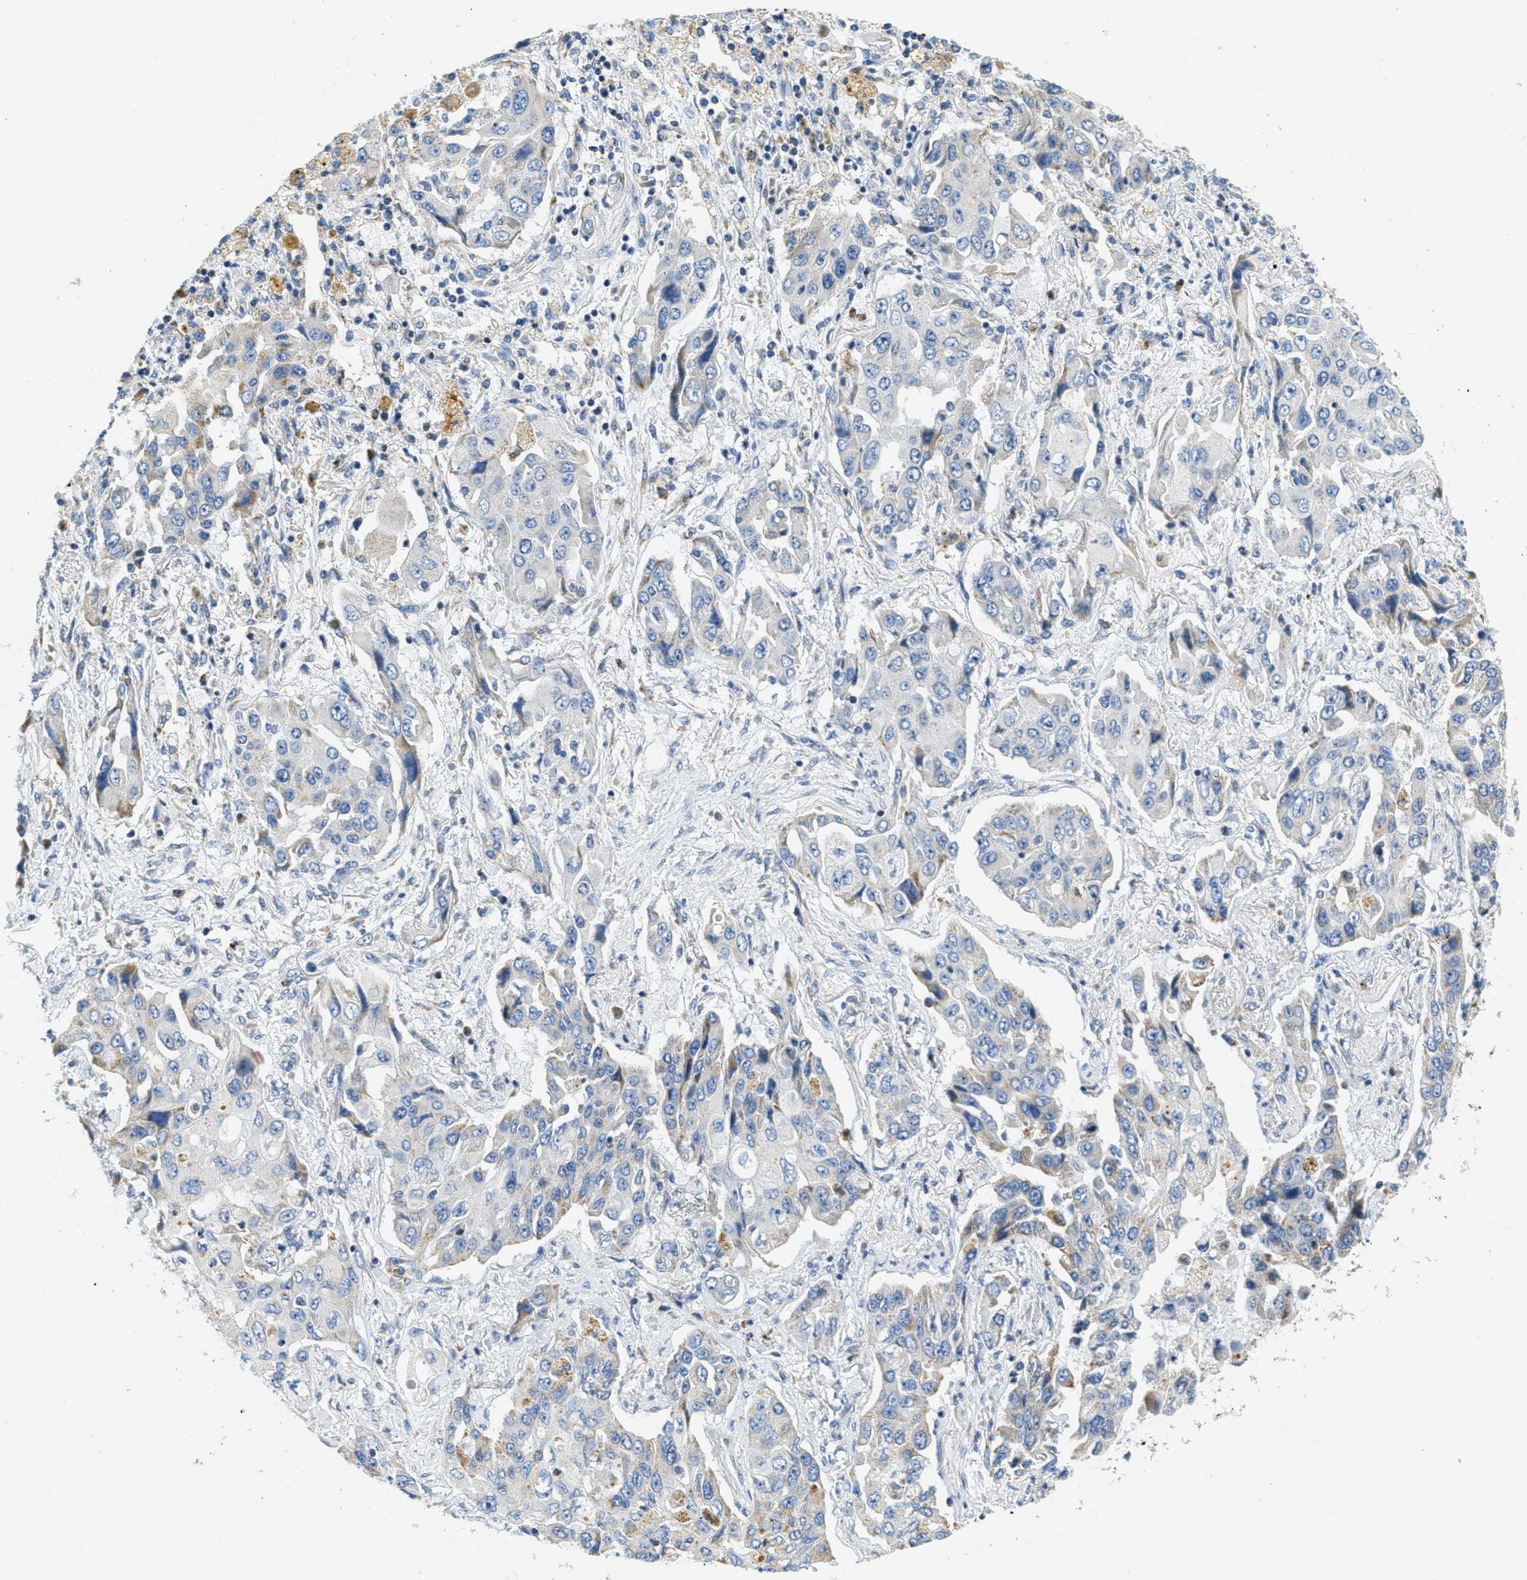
{"staining": {"intensity": "weak", "quantity": "<25%", "location": "cytoplasmic/membranous"}, "tissue": "lung cancer", "cell_type": "Tumor cells", "image_type": "cancer", "snomed": [{"axis": "morphology", "description": "Adenocarcinoma, NOS"}, {"axis": "topography", "description": "Lung"}], "caption": "An IHC photomicrograph of adenocarcinoma (lung) is shown. There is no staining in tumor cells of adenocarcinoma (lung).", "gene": "CA4", "patient": {"sex": "female", "age": 65}}